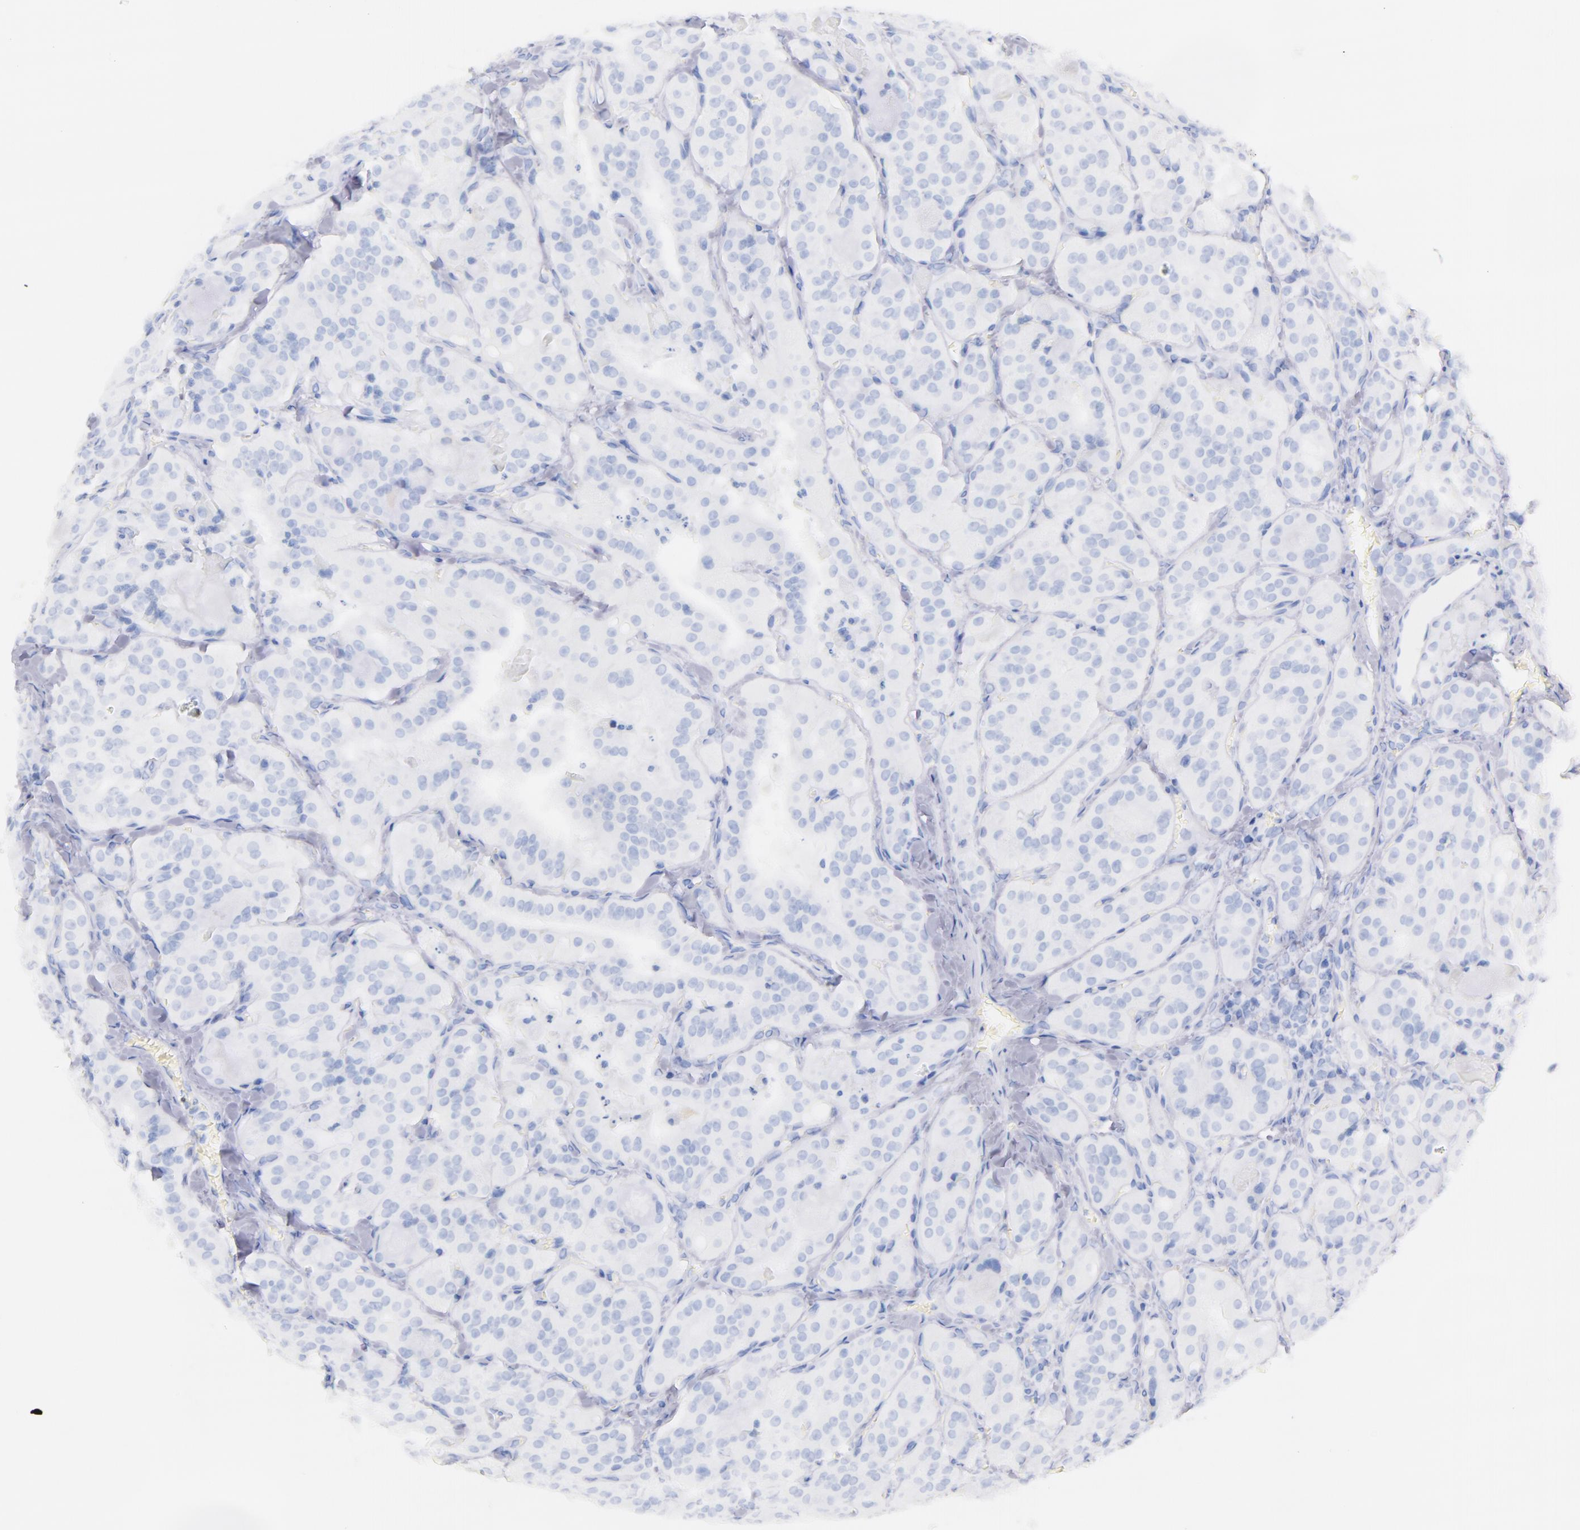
{"staining": {"intensity": "negative", "quantity": "none", "location": "none"}, "tissue": "thyroid cancer", "cell_type": "Tumor cells", "image_type": "cancer", "snomed": [{"axis": "morphology", "description": "Carcinoma, NOS"}, {"axis": "topography", "description": "Thyroid gland"}], "caption": "This histopathology image is of thyroid cancer stained with immunohistochemistry (IHC) to label a protein in brown with the nuclei are counter-stained blue. There is no positivity in tumor cells.", "gene": "CD44", "patient": {"sex": "male", "age": 76}}